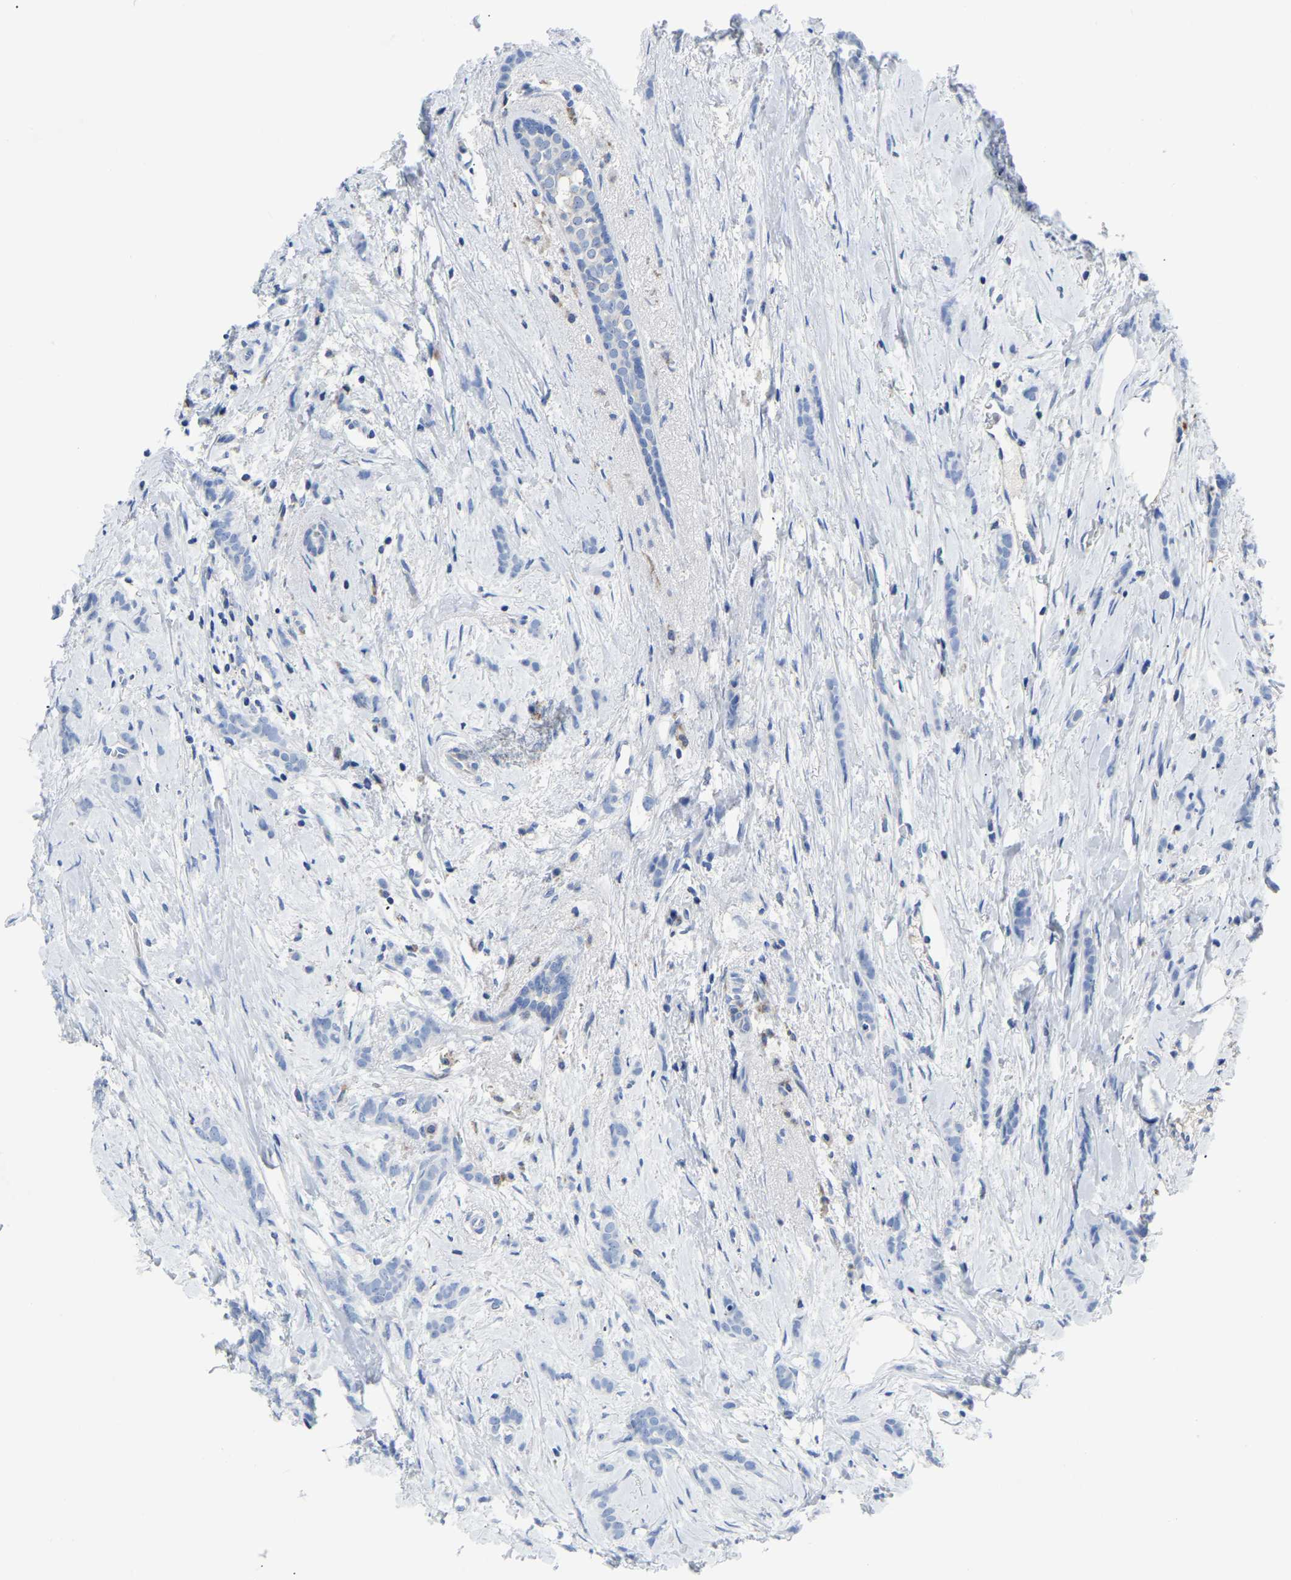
{"staining": {"intensity": "negative", "quantity": "none", "location": "none"}, "tissue": "breast cancer", "cell_type": "Tumor cells", "image_type": "cancer", "snomed": [{"axis": "morphology", "description": "Lobular carcinoma, in situ"}, {"axis": "morphology", "description": "Lobular carcinoma"}, {"axis": "topography", "description": "Breast"}], "caption": "This micrograph is of breast lobular carcinoma in situ stained with IHC to label a protein in brown with the nuclei are counter-stained blue. There is no staining in tumor cells.", "gene": "ETFA", "patient": {"sex": "female", "age": 41}}